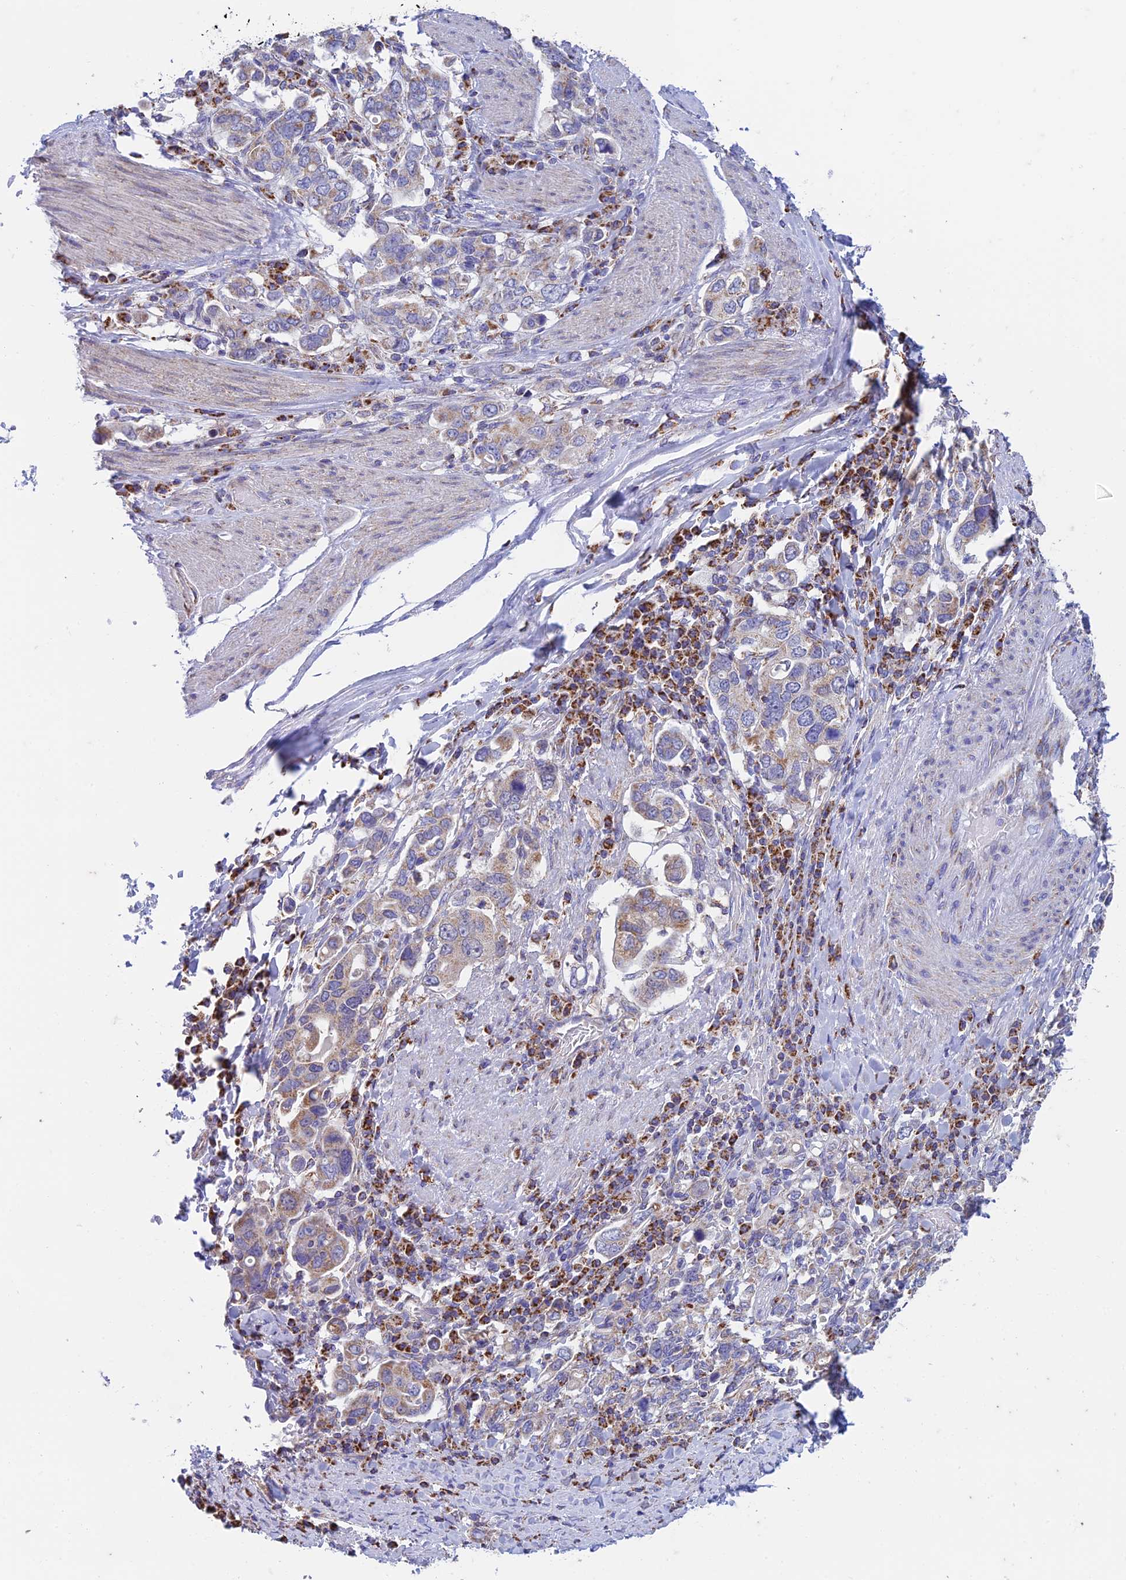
{"staining": {"intensity": "weak", "quantity": "25%-75%", "location": "cytoplasmic/membranous"}, "tissue": "stomach cancer", "cell_type": "Tumor cells", "image_type": "cancer", "snomed": [{"axis": "morphology", "description": "Adenocarcinoma, NOS"}, {"axis": "topography", "description": "Stomach, upper"}, {"axis": "topography", "description": "Stomach"}], "caption": "A brown stain highlights weak cytoplasmic/membranous expression of a protein in stomach adenocarcinoma tumor cells.", "gene": "ZNF181", "patient": {"sex": "male", "age": 62}}